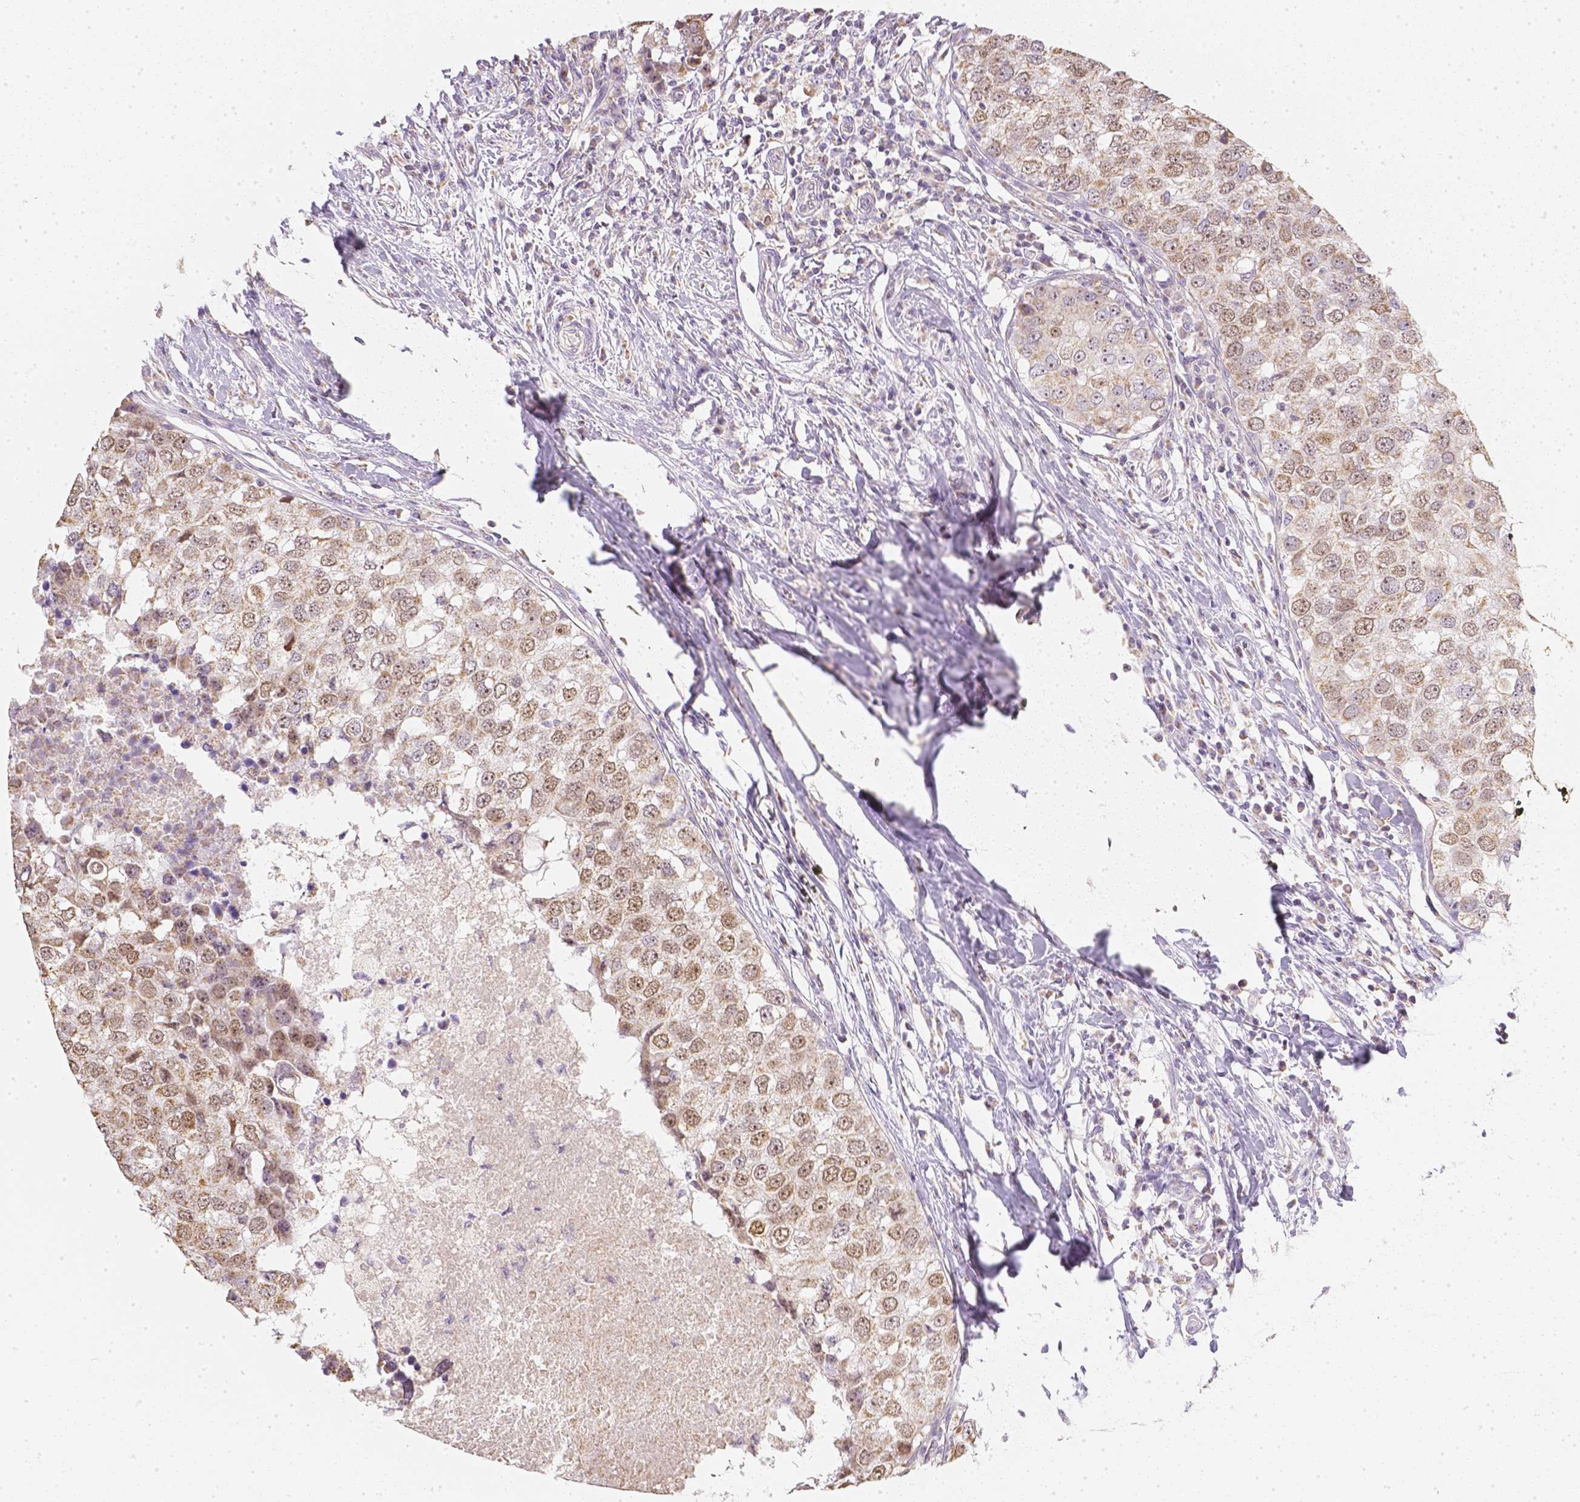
{"staining": {"intensity": "moderate", "quantity": ">75%", "location": "cytoplasmic/membranous,nuclear"}, "tissue": "breast cancer", "cell_type": "Tumor cells", "image_type": "cancer", "snomed": [{"axis": "morphology", "description": "Duct carcinoma"}, {"axis": "topography", "description": "Breast"}], "caption": "Tumor cells exhibit medium levels of moderate cytoplasmic/membranous and nuclear positivity in approximately >75% of cells in breast infiltrating ductal carcinoma. (DAB (3,3'-diaminobenzidine) = brown stain, brightfield microscopy at high magnification).", "gene": "NVL", "patient": {"sex": "female", "age": 27}}